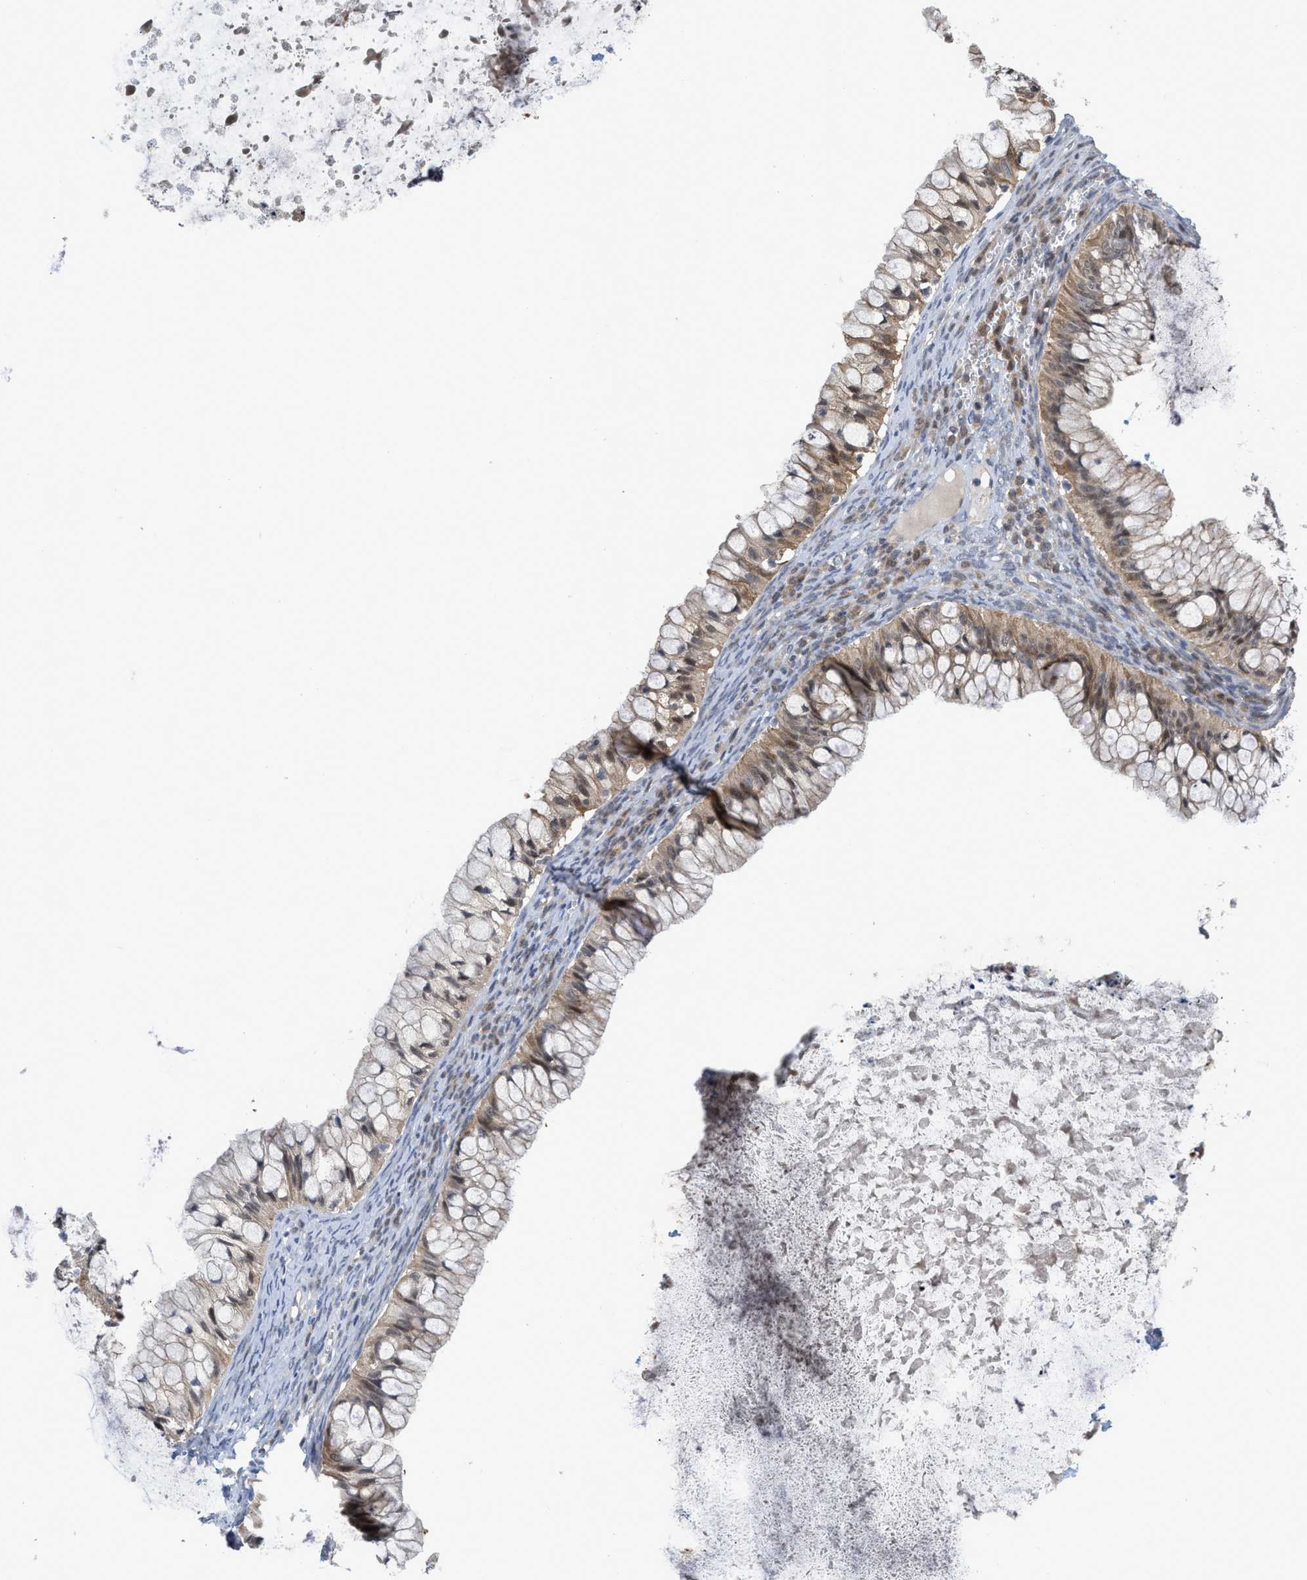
{"staining": {"intensity": "weak", "quantity": ">75%", "location": "cytoplasmic/membranous"}, "tissue": "ovarian cancer", "cell_type": "Tumor cells", "image_type": "cancer", "snomed": [{"axis": "morphology", "description": "Cystadenocarcinoma, mucinous, NOS"}, {"axis": "topography", "description": "Ovary"}], "caption": "Protein positivity by immunohistochemistry demonstrates weak cytoplasmic/membranous expression in approximately >75% of tumor cells in ovarian cancer (mucinous cystadenocarcinoma).", "gene": "LDAF1", "patient": {"sex": "female", "age": 57}}